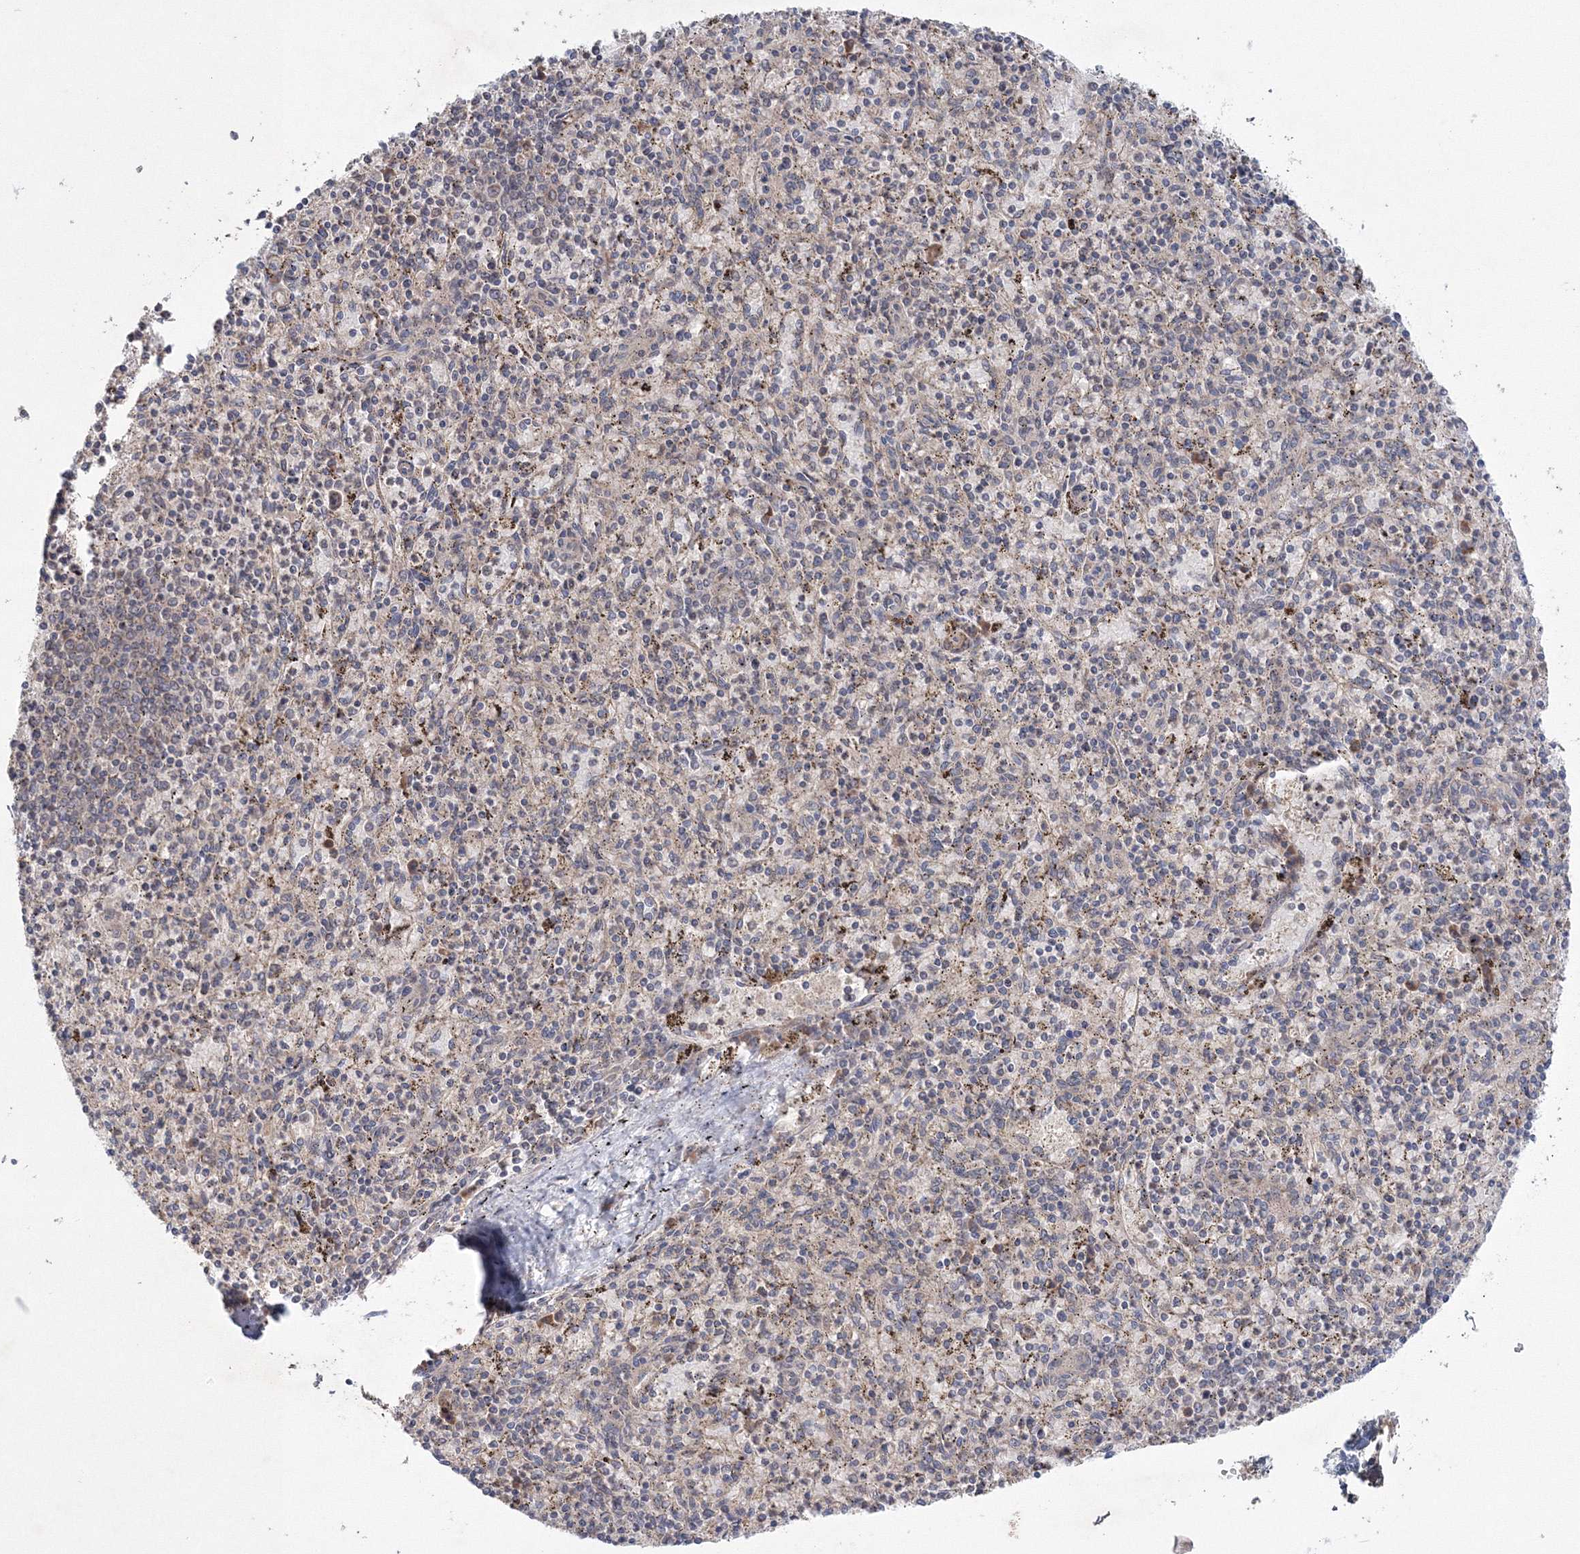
{"staining": {"intensity": "negative", "quantity": "none", "location": "none"}, "tissue": "spleen", "cell_type": "Cells in red pulp", "image_type": "normal", "snomed": [{"axis": "morphology", "description": "Normal tissue, NOS"}, {"axis": "topography", "description": "Spleen"}], "caption": "Cells in red pulp are negative for protein expression in normal human spleen. (Immunohistochemistry, brightfield microscopy, high magnification).", "gene": "NOA1", "patient": {"sex": "male", "age": 72}}